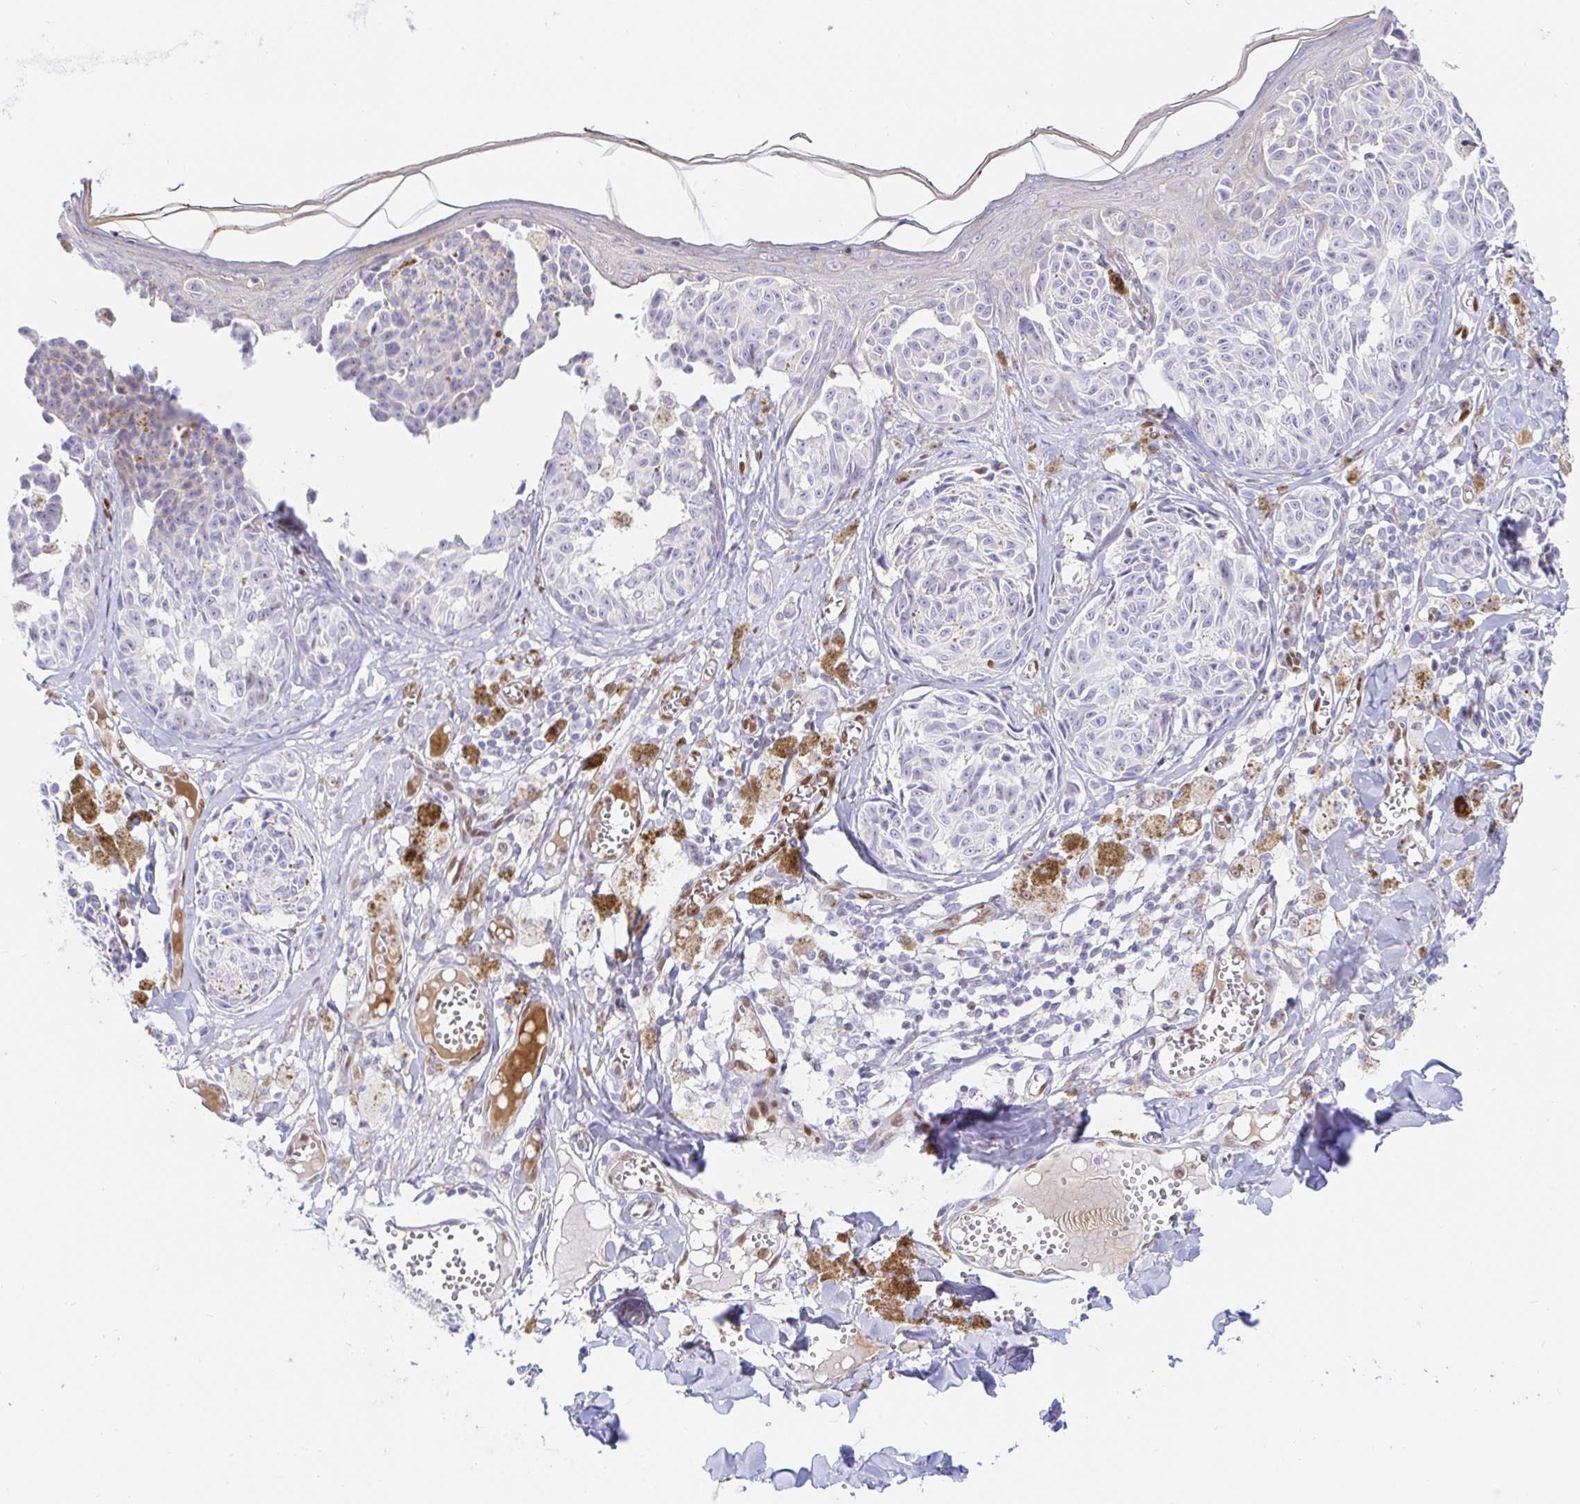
{"staining": {"intensity": "negative", "quantity": "none", "location": "none"}, "tissue": "melanoma", "cell_type": "Tumor cells", "image_type": "cancer", "snomed": [{"axis": "morphology", "description": "Malignant melanoma, NOS"}, {"axis": "topography", "description": "Skin"}], "caption": "Immunohistochemical staining of human melanoma demonstrates no significant staining in tumor cells.", "gene": "HINFP", "patient": {"sex": "female", "age": 43}}